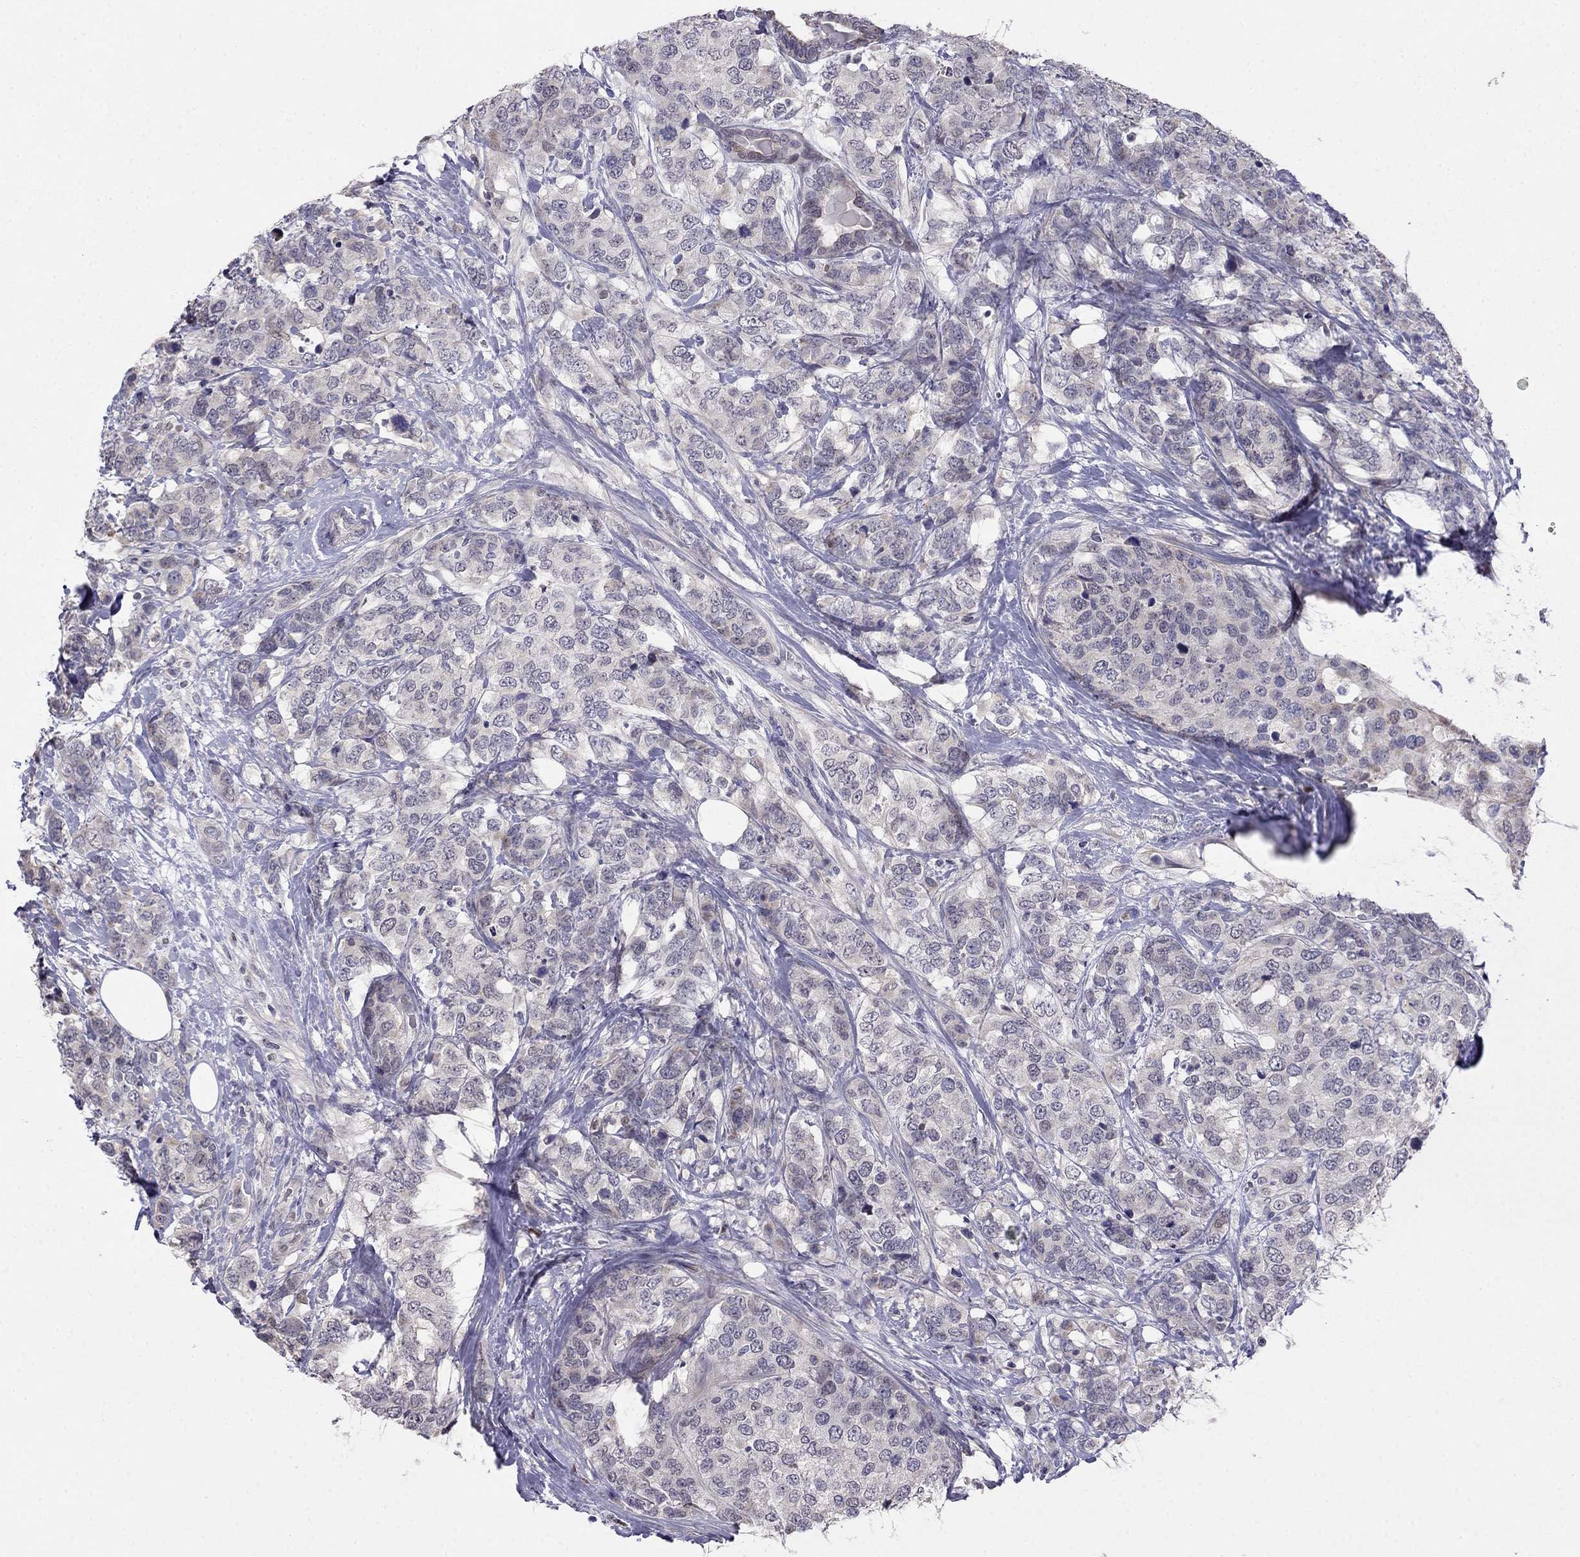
{"staining": {"intensity": "weak", "quantity": "<25%", "location": "cytoplasmic/membranous"}, "tissue": "breast cancer", "cell_type": "Tumor cells", "image_type": "cancer", "snomed": [{"axis": "morphology", "description": "Lobular carcinoma"}, {"axis": "topography", "description": "Breast"}], "caption": "The immunohistochemistry image has no significant positivity in tumor cells of lobular carcinoma (breast) tissue.", "gene": "LRRC39", "patient": {"sex": "female", "age": 59}}